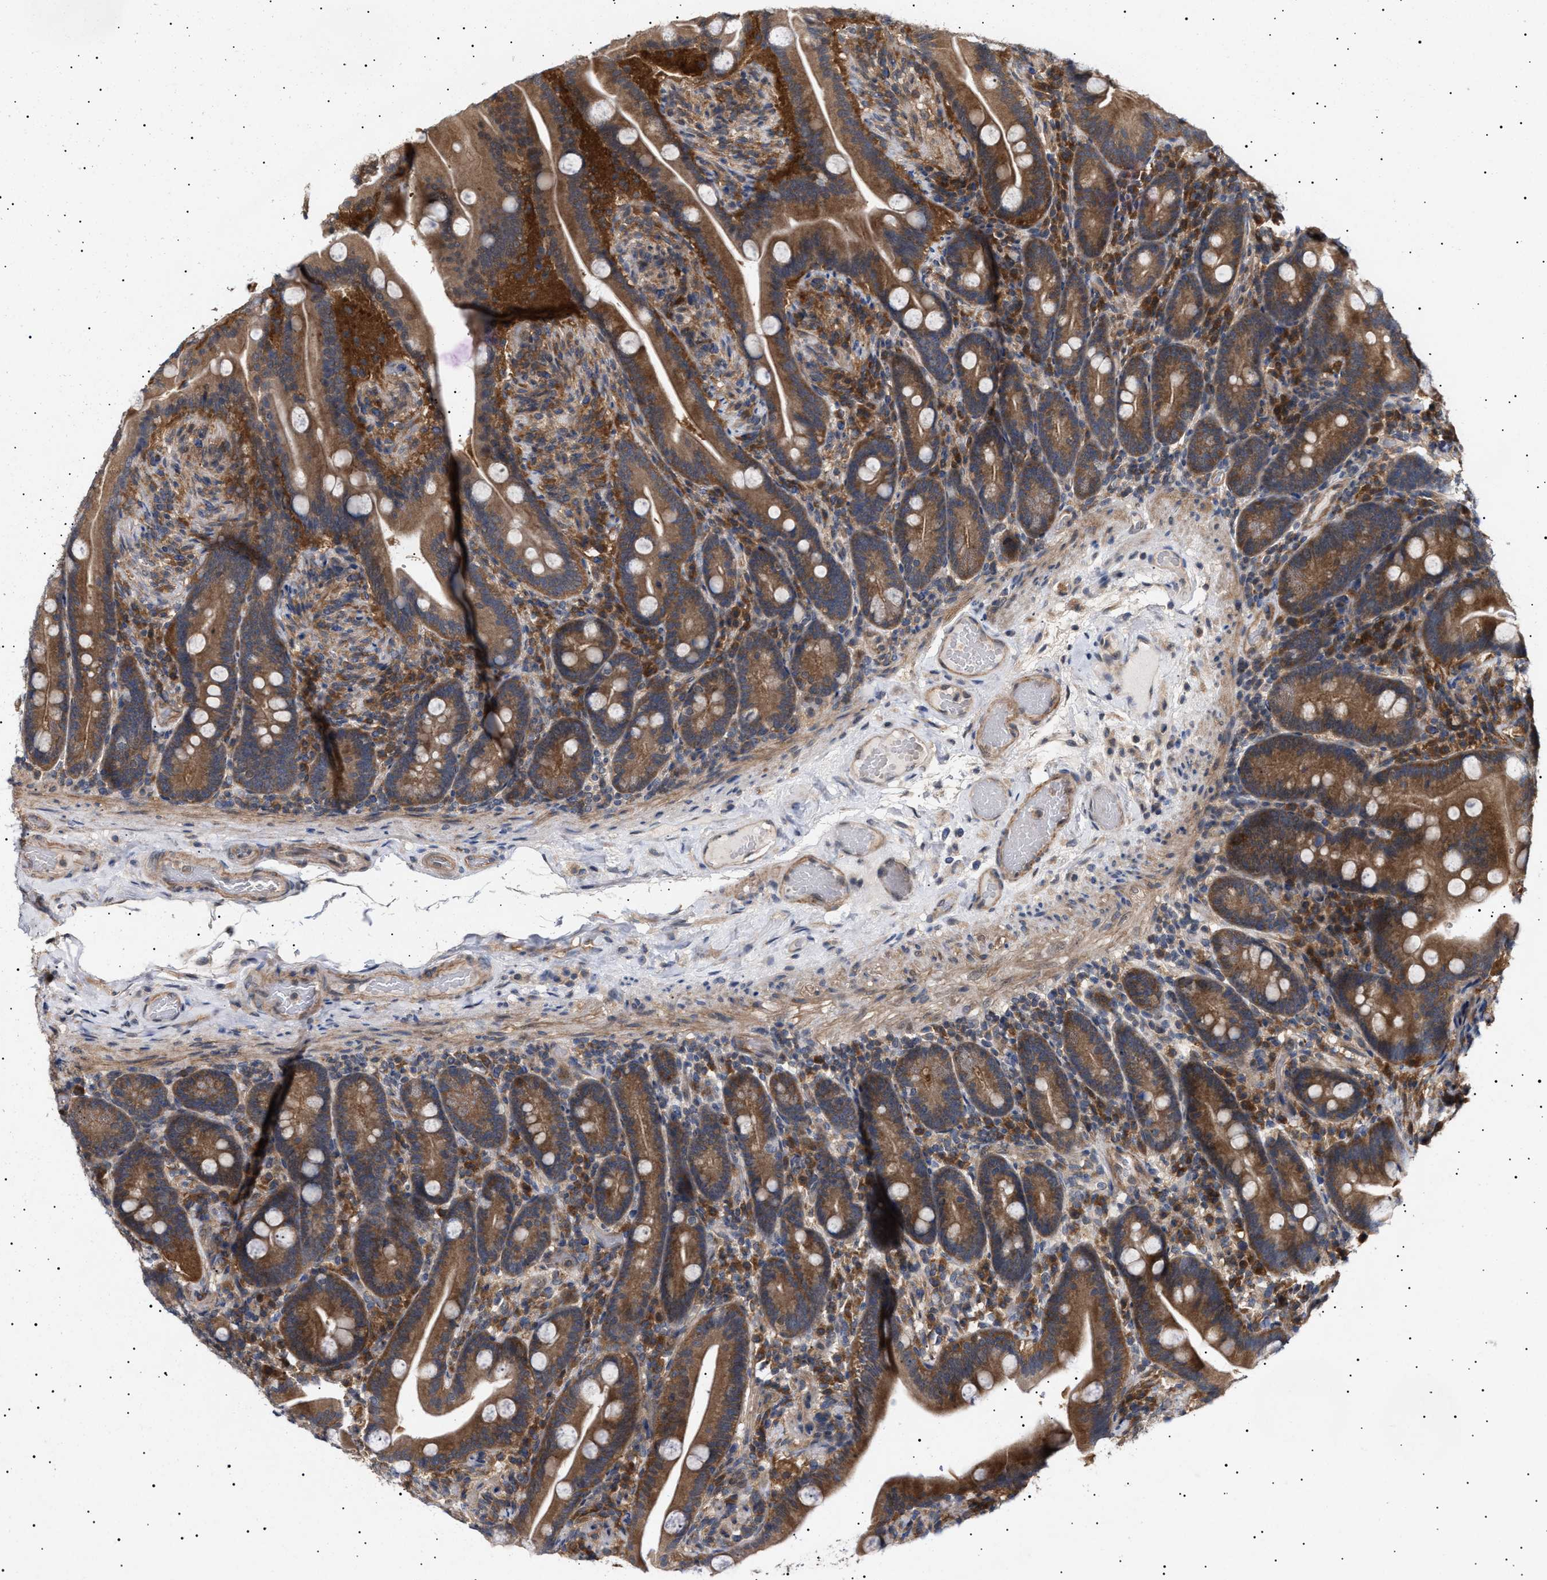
{"staining": {"intensity": "moderate", "quantity": ">75%", "location": "cytoplasmic/membranous"}, "tissue": "duodenum", "cell_type": "Glandular cells", "image_type": "normal", "snomed": [{"axis": "morphology", "description": "Normal tissue, NOS"}, {"axis": "topography", "description": "Duodenum"}], "caption": "The photomicrograph demonstrates a brown stain indicating the presence of a protein in the cytoplasmic/membranous of glandular cells in duodenum.", "gene": "NPLOC4", "patient": {"sex": "male", "age": 54}}